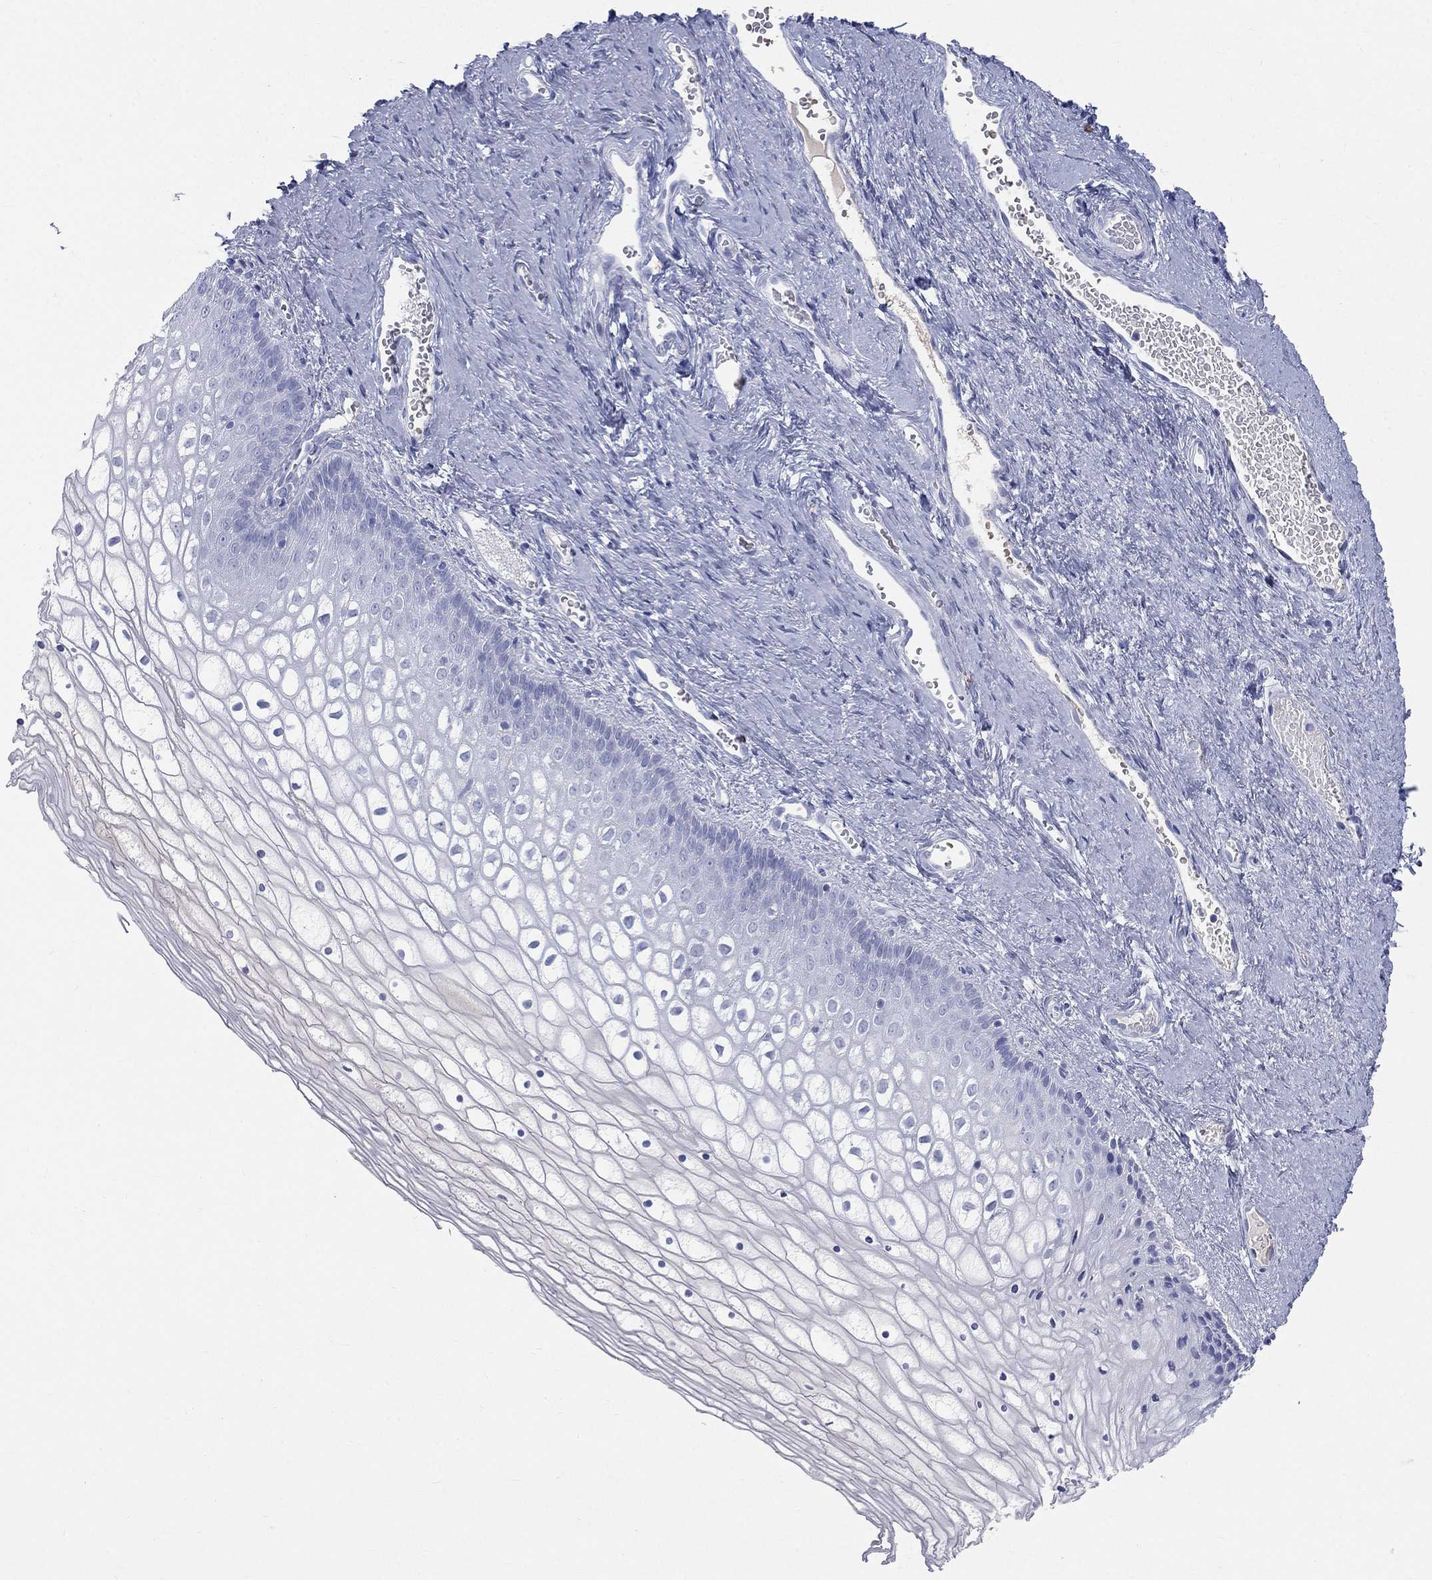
{"staining": {"intensity": "negative", "quantity": "none", "location": "none"}, "tissue": "vagina", "cell_type": "Squamous epithelial cells", "image_type": "normal", "snomed": [{"axis": "morphology", "description": "Normal tissue, NOS"}, {"axis": "topography", "description": "Vagina"}], "caption": "Benign vagina was stained to show a protein in brown. There is no significant staining in squamous epithelial cells. Brightfield microscopy of immunohistochemistry stained with DAB (3,3'-diaminobenzidine) (brown) and hematoxylin (blue), captured at high magnification.", "gene": "HP", "patient": {"sex": "female", "age": 32}}